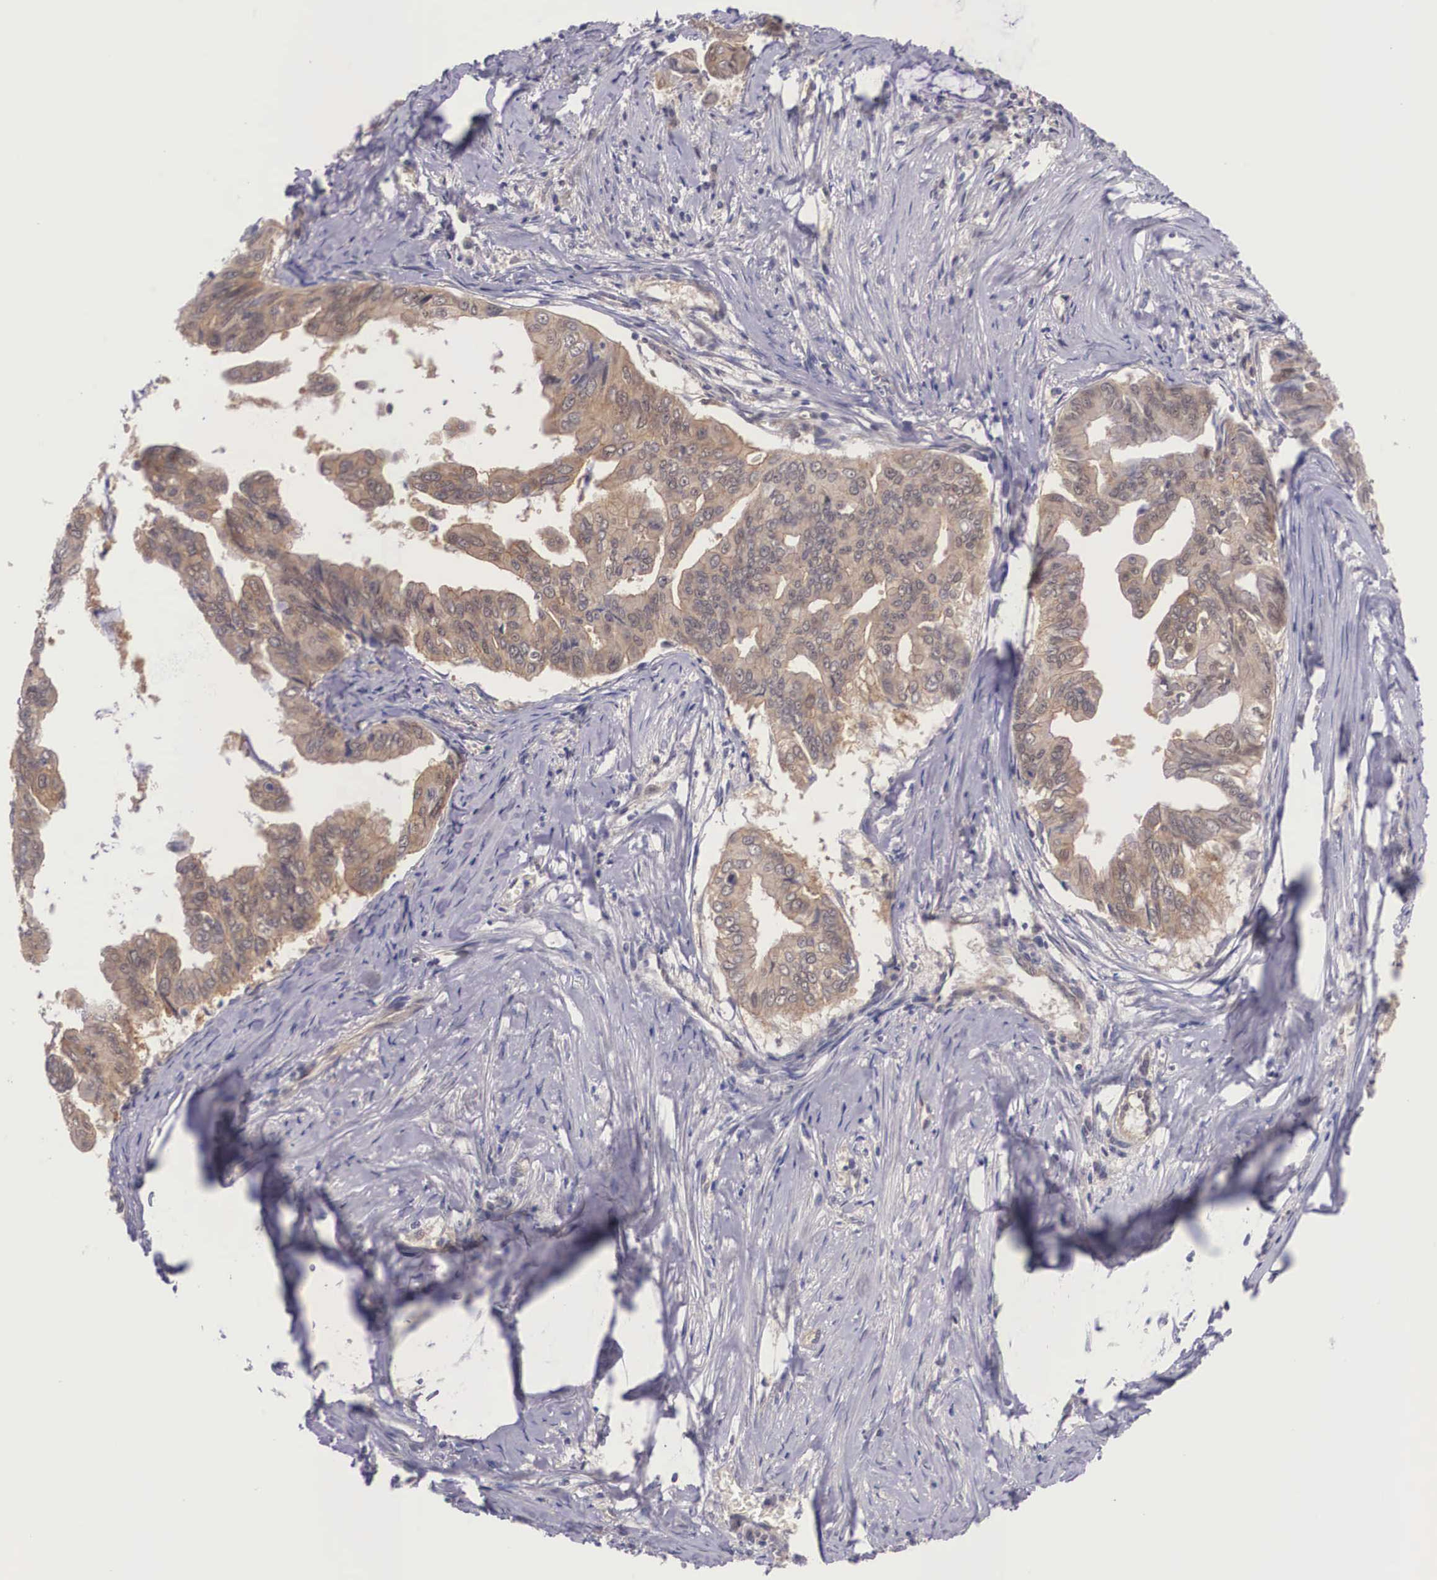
{"staining": {"intensity": "moderate", "quantity": ">75%", "location": "cytoplasmic/membranous"}, "tissue": "stomach cancer", "cell_type": "Tumor cells", "image_type": "cancer", "snomed": [{"axis": "morphology", "description": "Adenocarcinoma, NOS"}, {"axis": "topography", "description": "Stomach, upper"}], "caption": "Adenocarcinoma (stomach) was stained to show a protein in brown. There is medium levels of moderate cytoplasmic/membranous positivity in approximately >75% of tumor cells.", "gene": "IGBP1", "patient": {"sex": "male", "age": 80}}